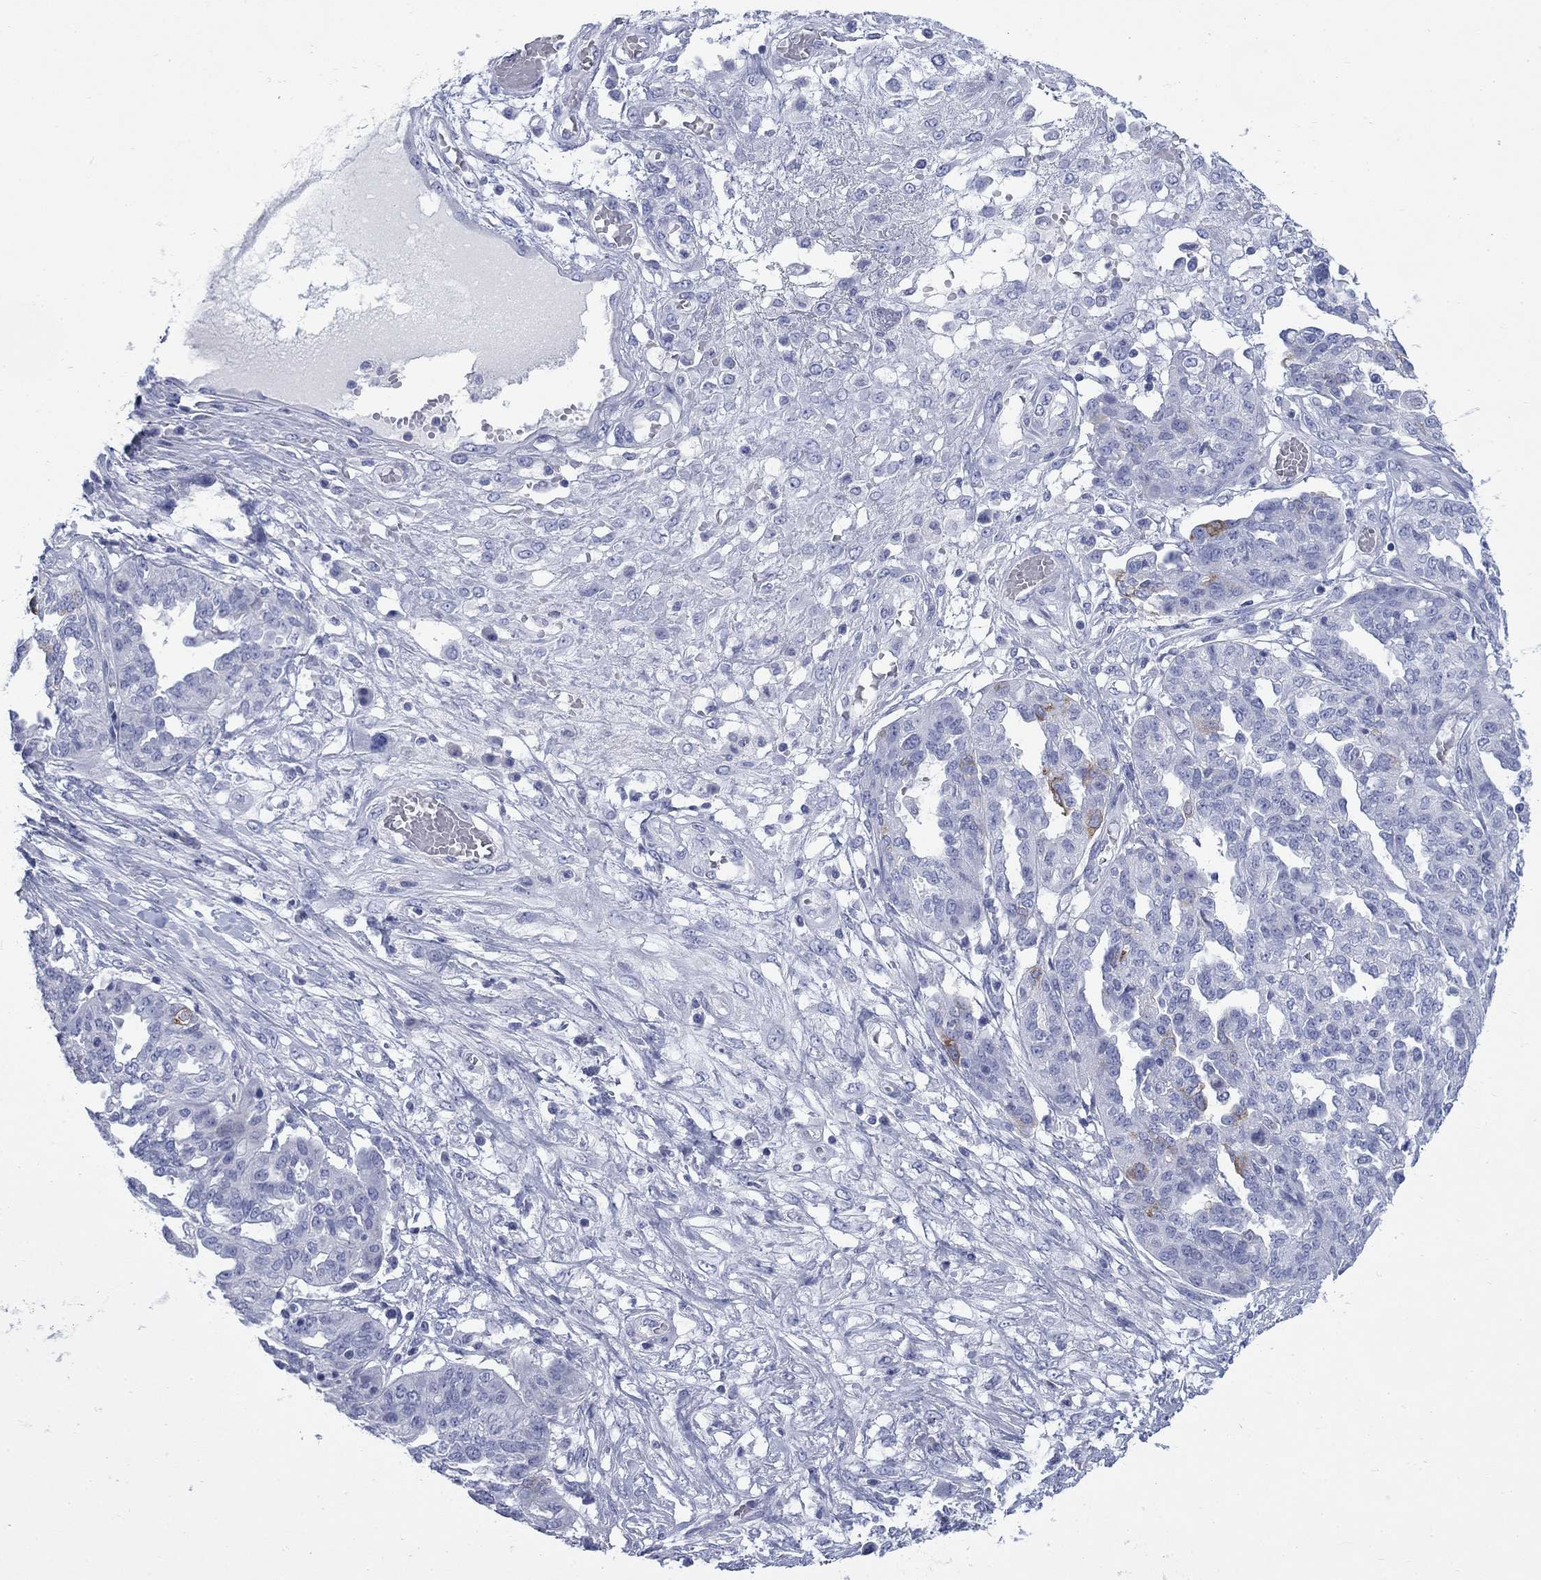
{"staining": {"intensity": "moderate", "quantity": "<25%", "location": "cytoplasmic/membranous"}, "tissue": "ovarian cancer", "cell_type": "Tumor cells", "image_type": "cancer", "snomed": [{"axis": "morphology", "description": "Cystadenocarcinoma, serous, NOS"}, {"axis": "topography", "description": "Ovary"}], "caption": "Moderate cytoplasmic/membranous staining for a protein is identified in about <25% of tumor cells of ovarian cancer (serous cystadenocarcinoma) using IHC.", "gene": "IGF2BP3", "patient": {"sex": "female", "age": 67}}